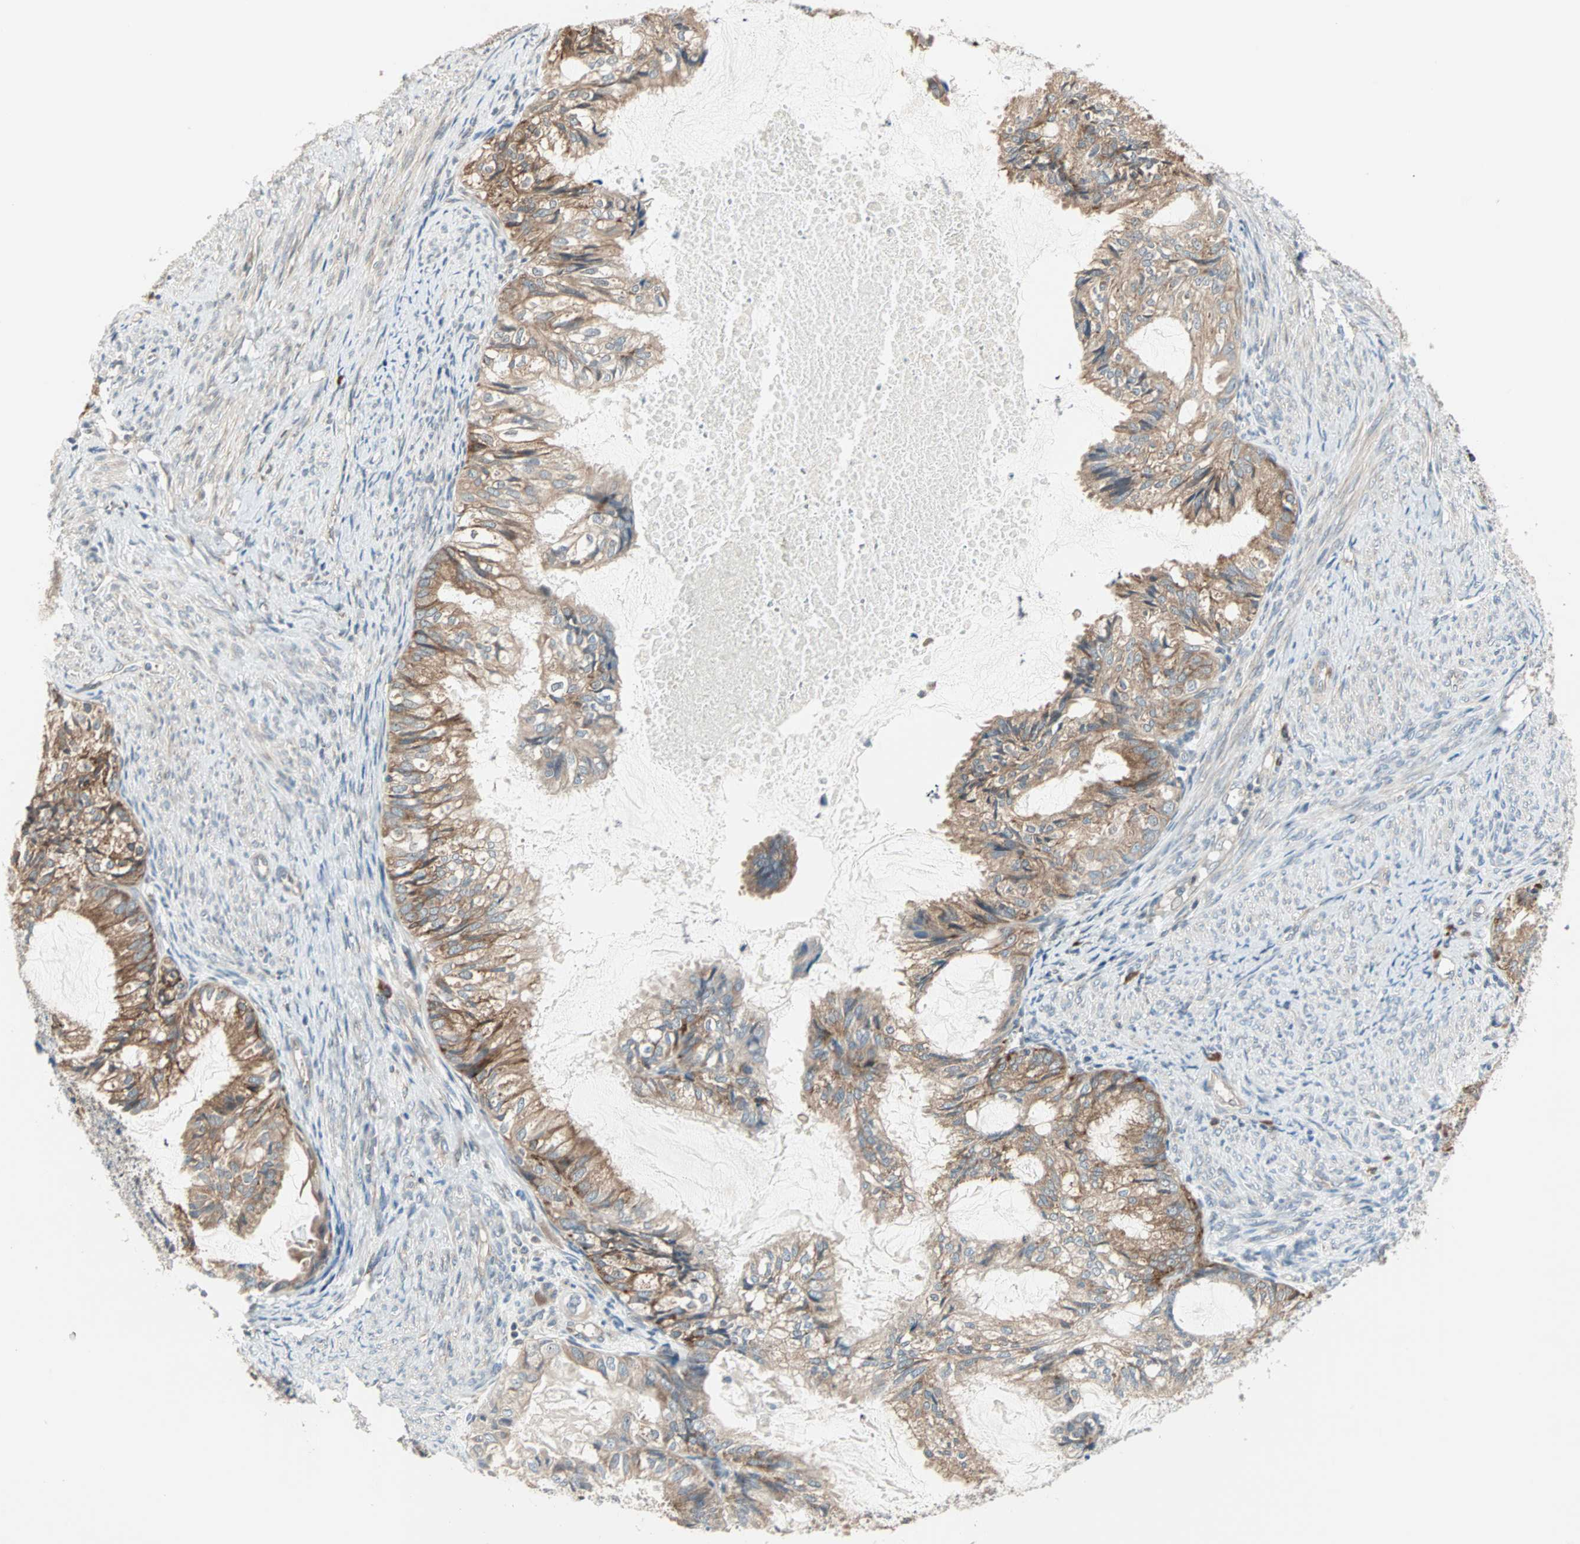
{"staining": {"intensity": "moderate", "quantity": ">75%", "location": "cytoplasmic/membranous"}, "tissue": "cervical cancer", "cell_type": "Tumor cells", "image_type": "cancer", "snomed": [{"axis": "morphology", "description": "Normal tissue, NOS"}, {"axis": "morphology", "description": "Adenocarcinoma, NOS"}, {"axis": "topography", "description": "Cervix"}, {"axis": "topography", "description": "Endometrium"}], "caption": "Cervical adenocarcinoma stained with a protein marker demonstrates moderate staining in tumor cells.", "gene": "SAR1A", "patient": {"sex": "female", "age": 86}}